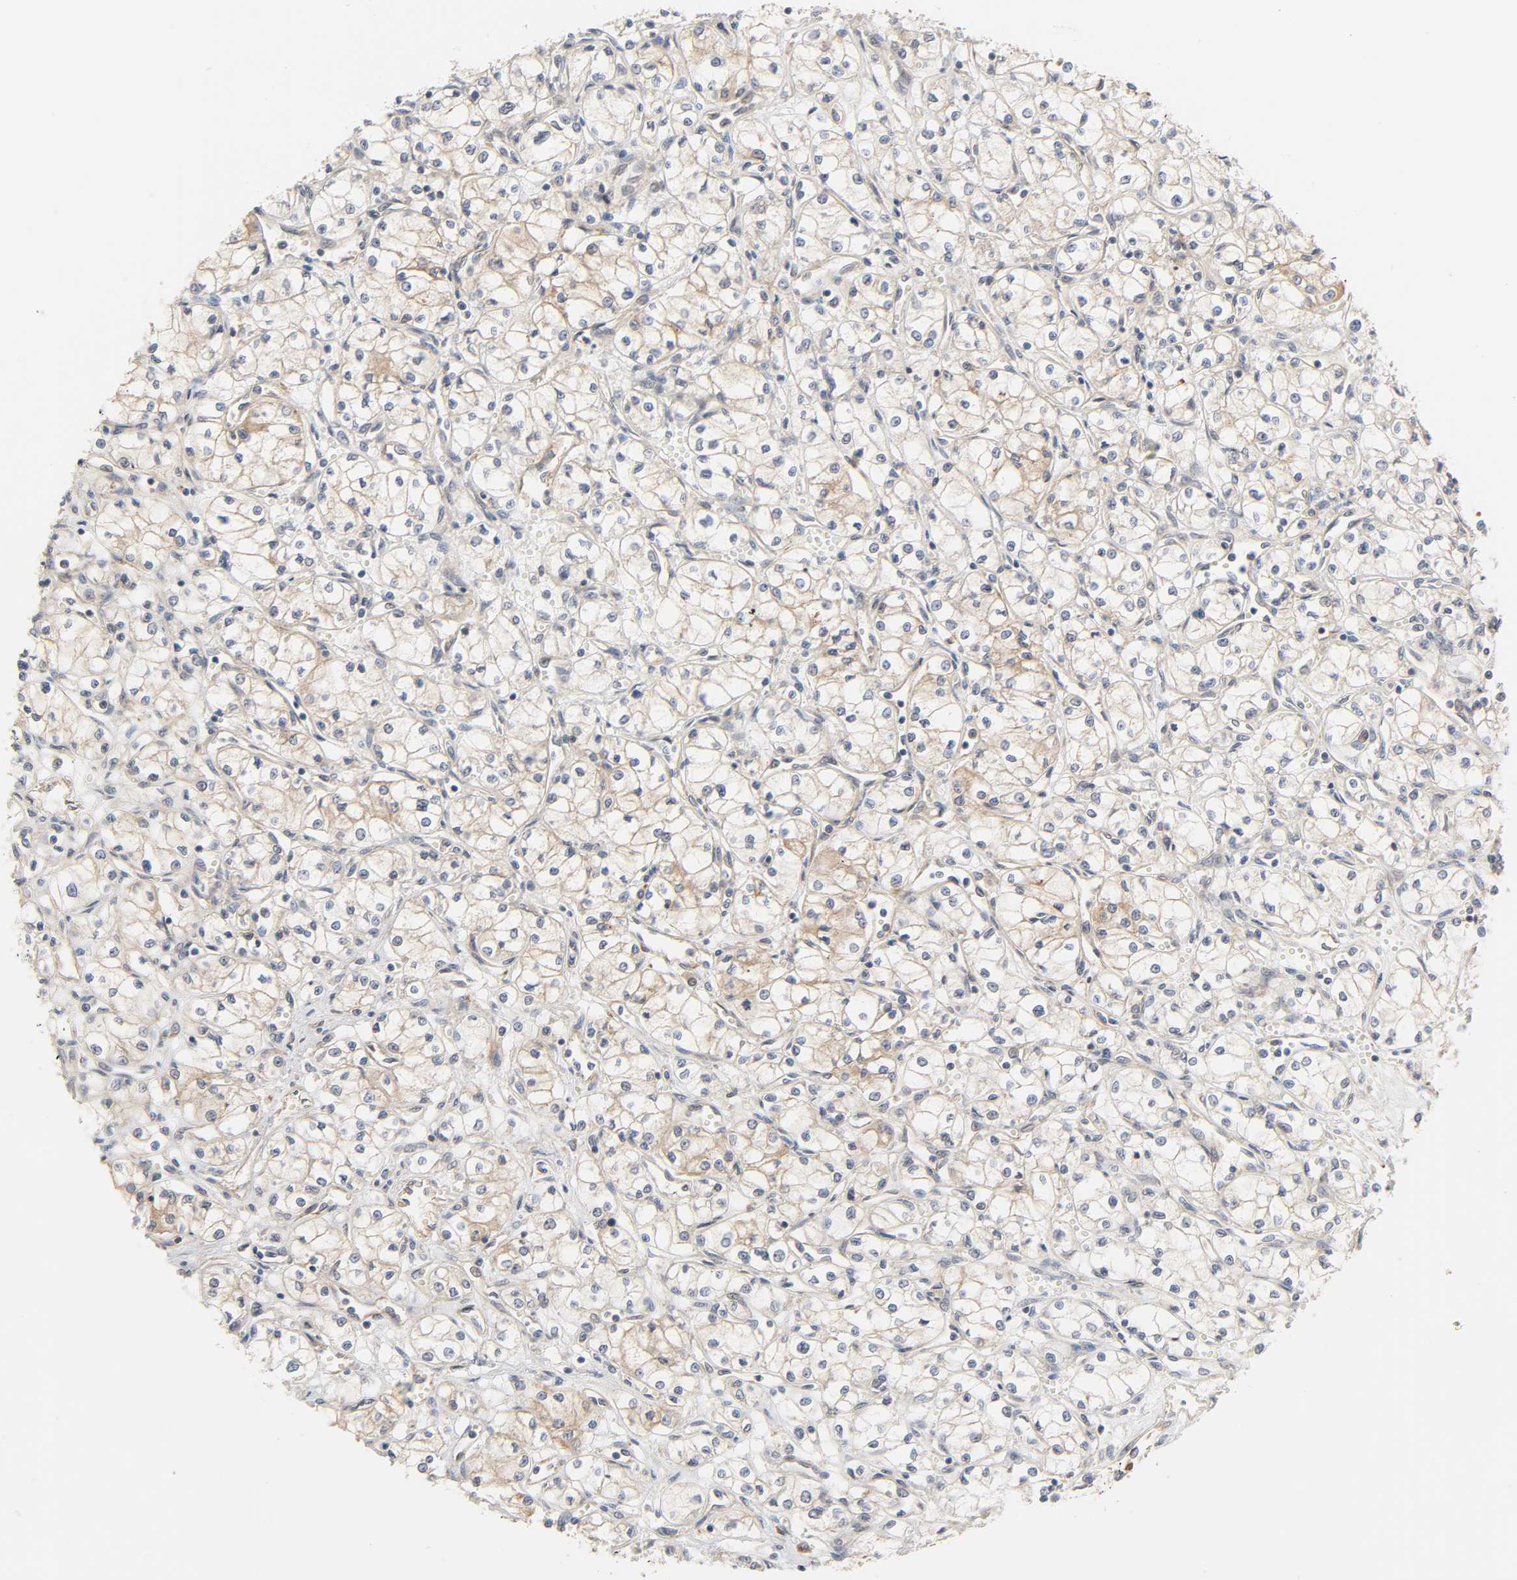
{"staining": {"intensity": "weak", "quantity": "25%-75%", "location": "cytoplasmic/membranous"}, "tissue": "renal cancer", "cell_type": "Tumor cells", "image_type": "cancer", "snomed": [{"axis": "morphology", "description": "Normal tissue, NOS"}, {"axis": "morphology", "description": "Adenocarcinoma, NOS"}, {"axis": "topography", "description": "Kidney"}], "caption": "Renal cancer (adenocarcinoma) stained for a protein displays weak cytoplasmic/membranous positivity in tumor cells.", "gene": "REEP6", "patient": {"sex": "male", "age": 59}}